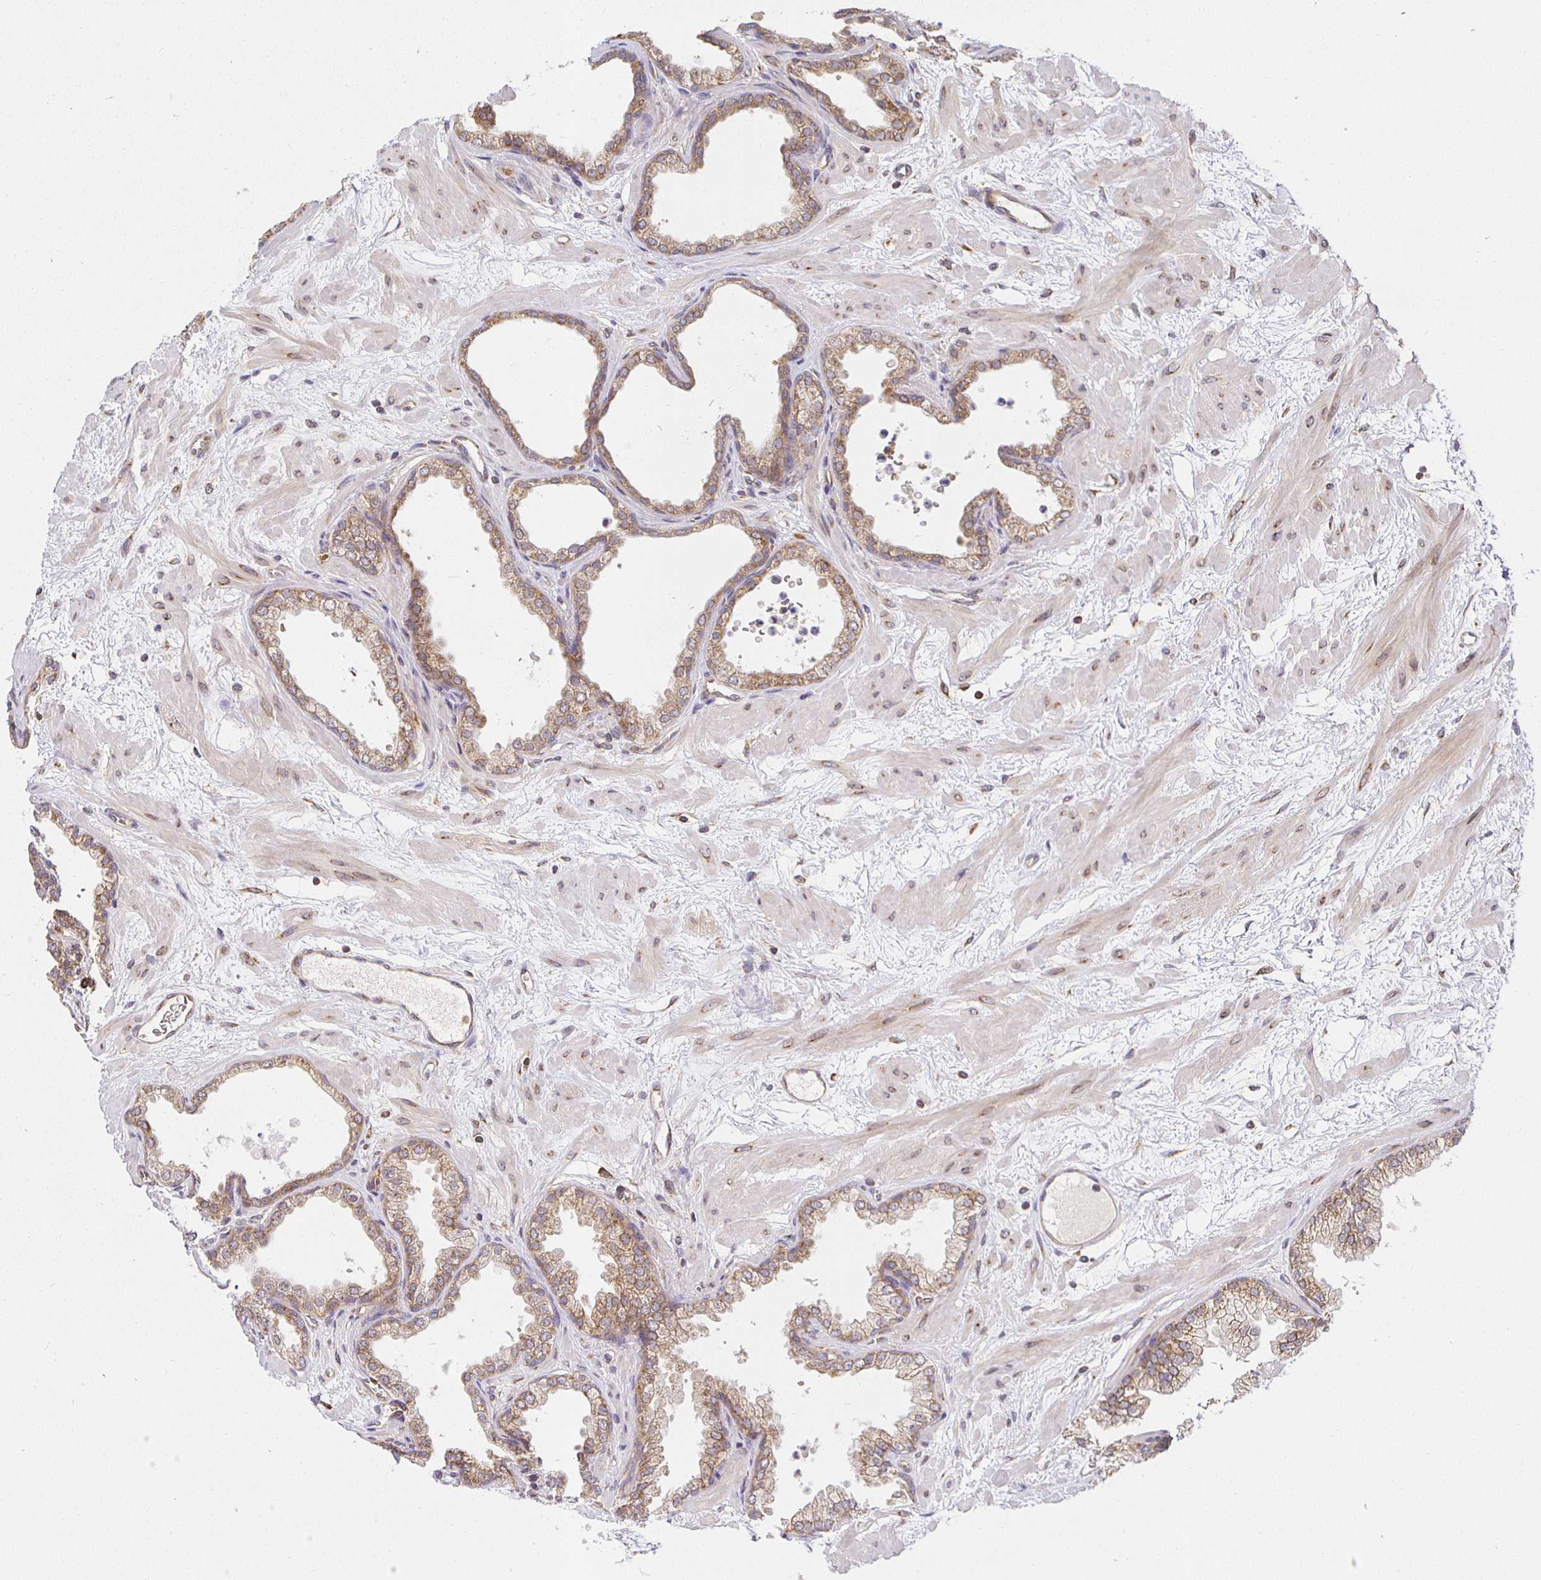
{"staining": {"intensity": "weak", "quantity": "25%-75%", "location": "cytoplasmic/membranous"}, "tissue": "prostate", "cell_type": "Glandular cells", "image_type": "normal", "snomed": [{"axis": "morphology", "description": "Normal tissue, NOS"}, {"axis": "topography", "description": "Prostate"}], "caption": "Protein staining of benign prostate exhibits weak cytoplasmic/membranous expression in approximately 25%-75% of glandular cells.", "gene": "IRAK1", "patient": {"sex": "male", "age": 37}}